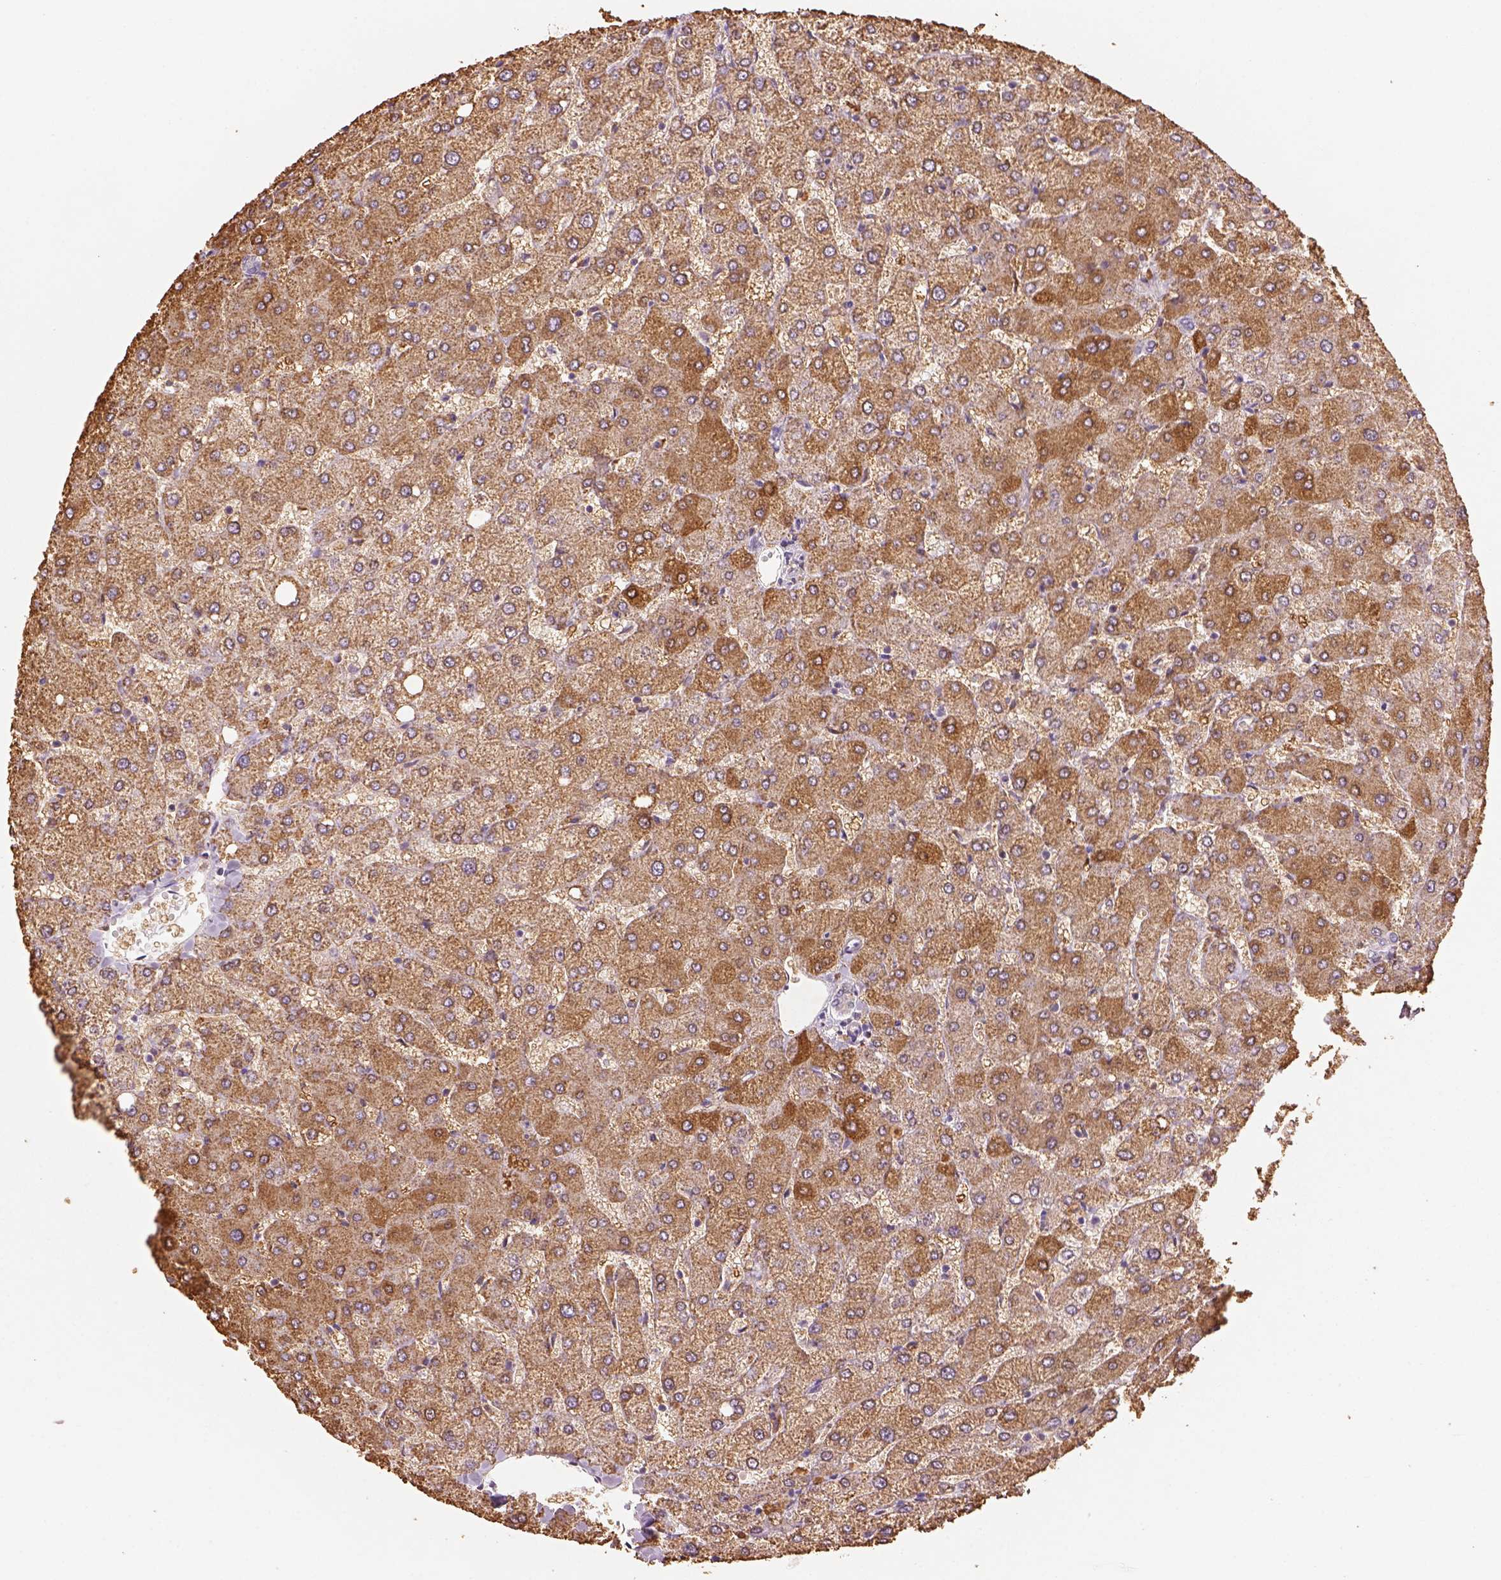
{"staining": {"intensity": "negative", "quantity": "none", "location": "none"}, "tissue": "liver", "cell_type": "Cholangiocytes", "image_type": "normal", "snomed": [{"axis": "morphology", "description": "Normal tissue, NOS"}, {"axis": "topography", "description": "Liver"}], "caption": "Histopathology image shows no protein expression in cholangiocytes of normal liver.", "gene": "AP2B1", "patient": {"sex": "female", "age": 54}}